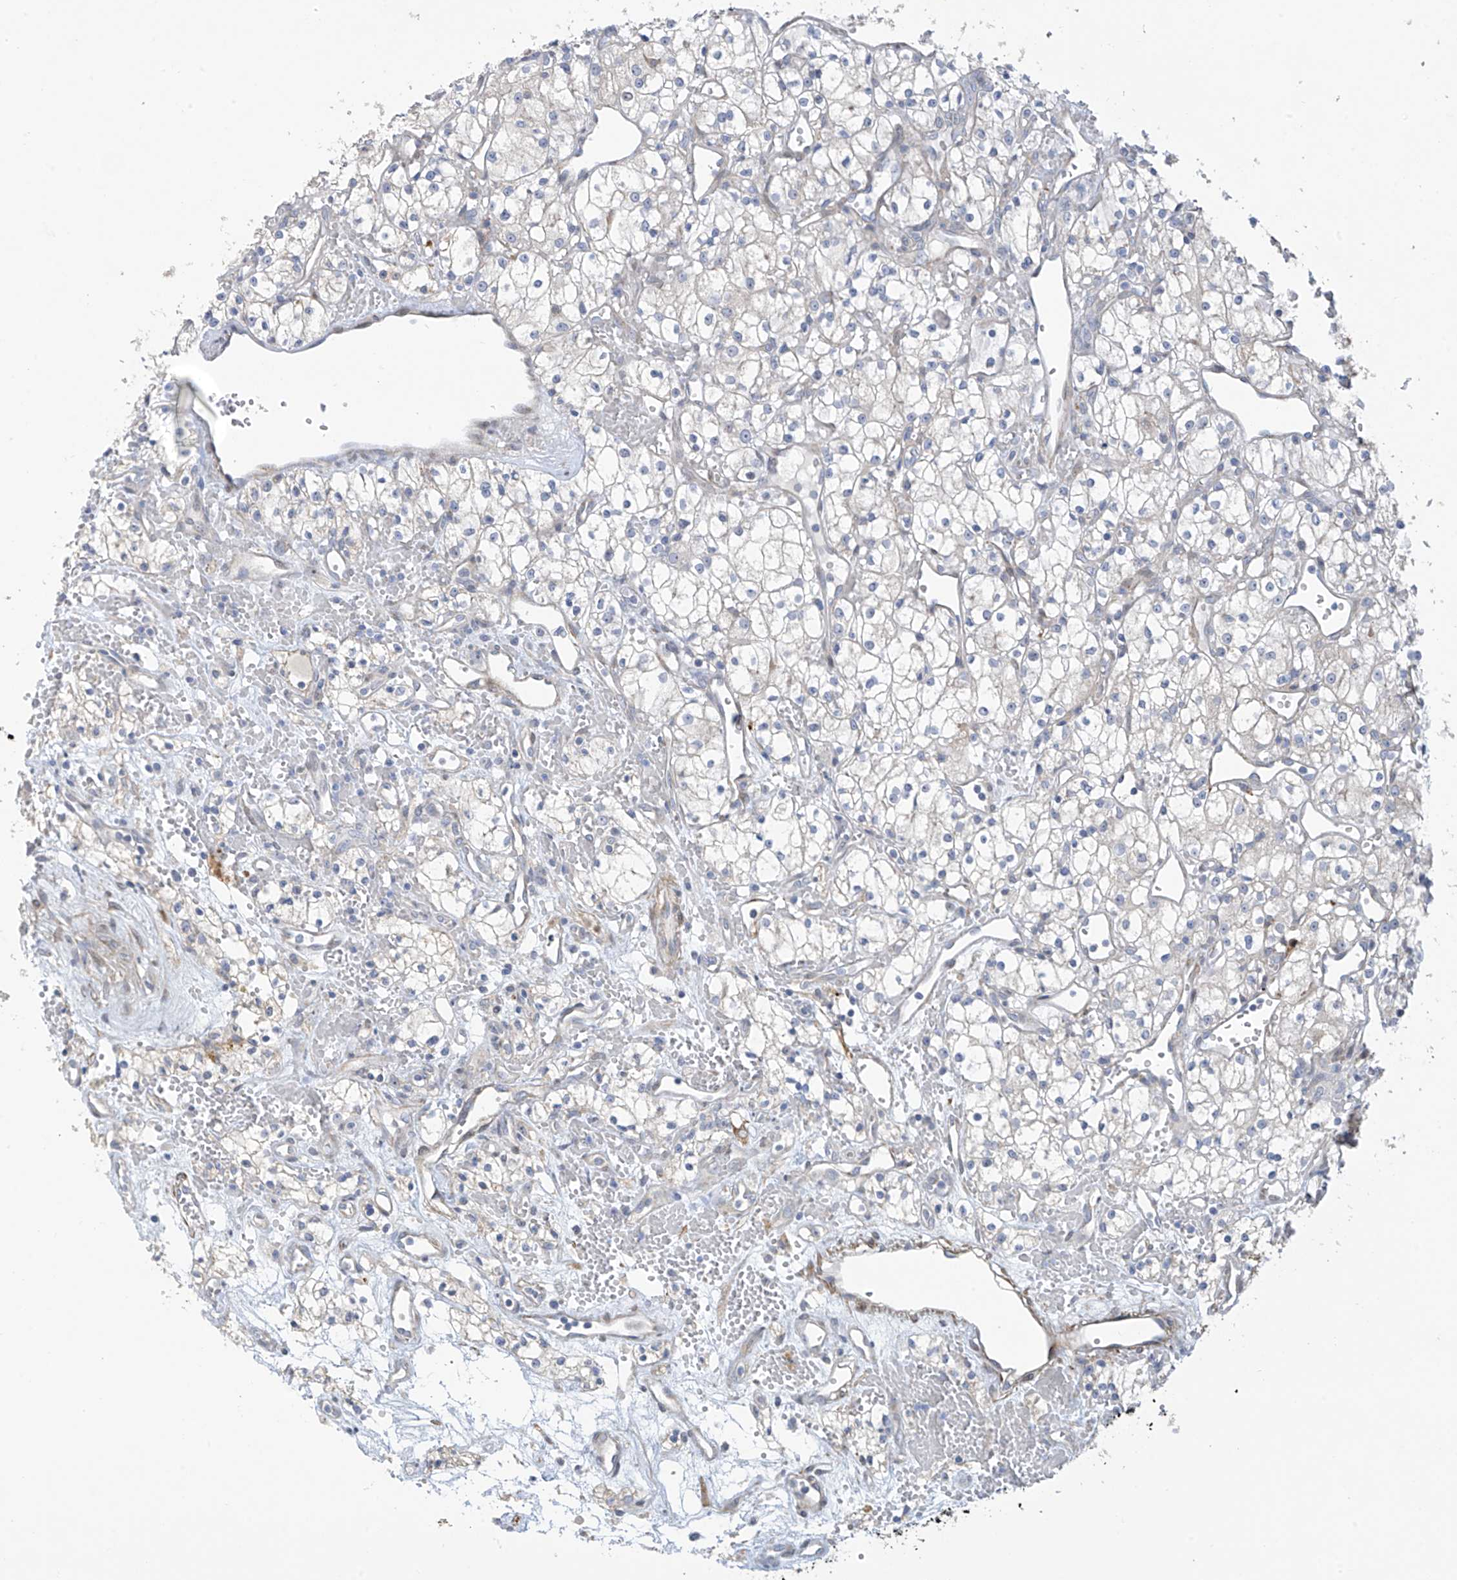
{"staining": {"intensity": "negative", "quantity": "none", "location": "none"}, "tissue": "renal cancer", "cell_type": "Tumor cells", "image_type": "cancer", "snomed": [{"axis": "morphology", "description": "Adenocarcinoma, NOS"}, {"axis": "topography", "description": "Kidney"}], "caption": "The histopathology image reveals no significant expression in tumor cells of renal adenocarcinoma.", "gene": "ZNF641", "patient": {"sex": "male", "age": 59}}